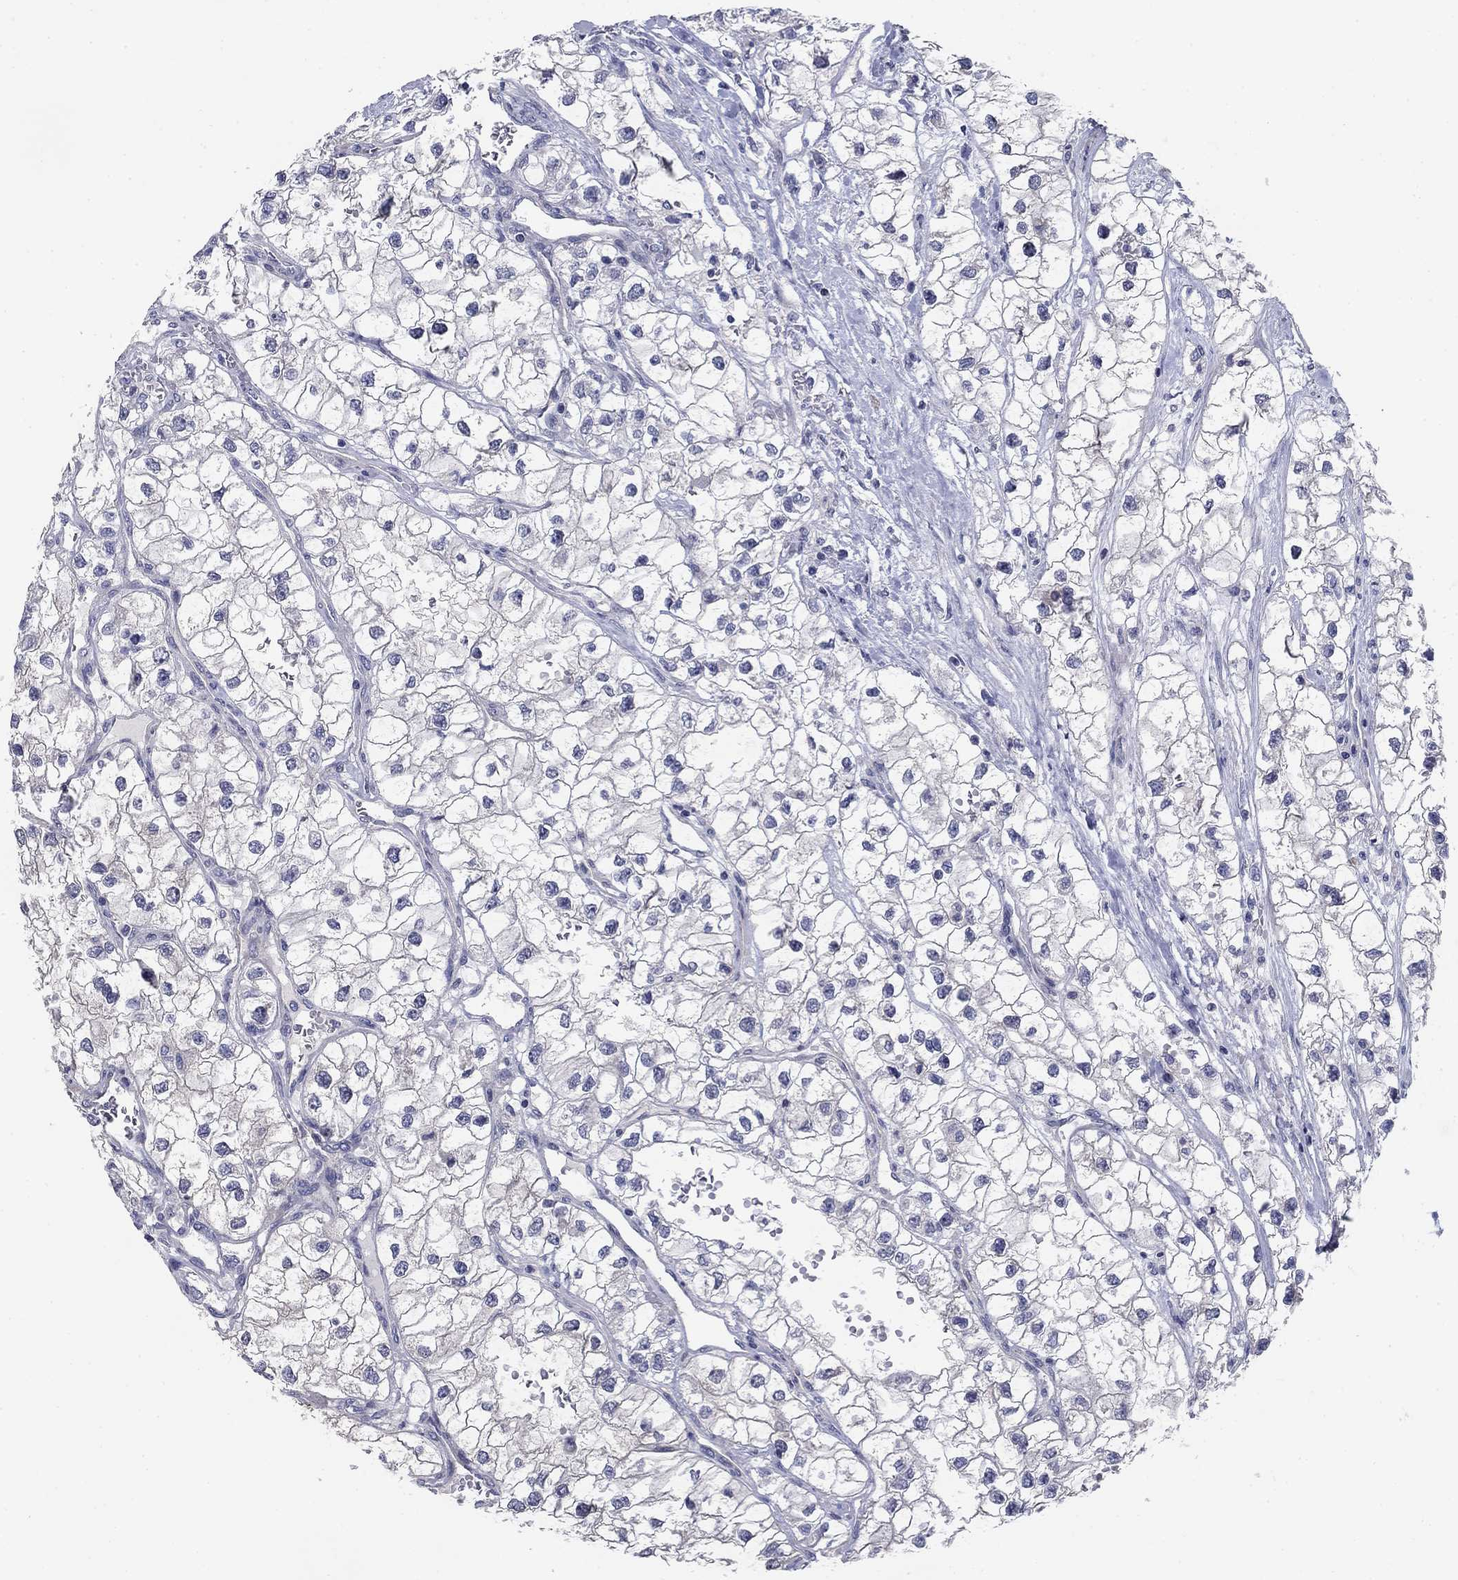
{"staining": {"intensity": "negative", "quantity": "none", "location": "none"}, "tissue": "renal cancer", "cell_type": "Tumor cells", "image_type": "cancer", "snomed": [{"axis": "morphology", "description": "Adenocarcinoma, NOS"}, {"axis": "topography", "description": "Kidney"}], "caption": "A high-resolution photomicrograph shows immunohistochemistry (IHC) staining of adenocarcinoma (renal), which demonstrates no significant staining in tumor cells.", "gene": "GRK7", "patient": {"sex": "male", "age": 59}}